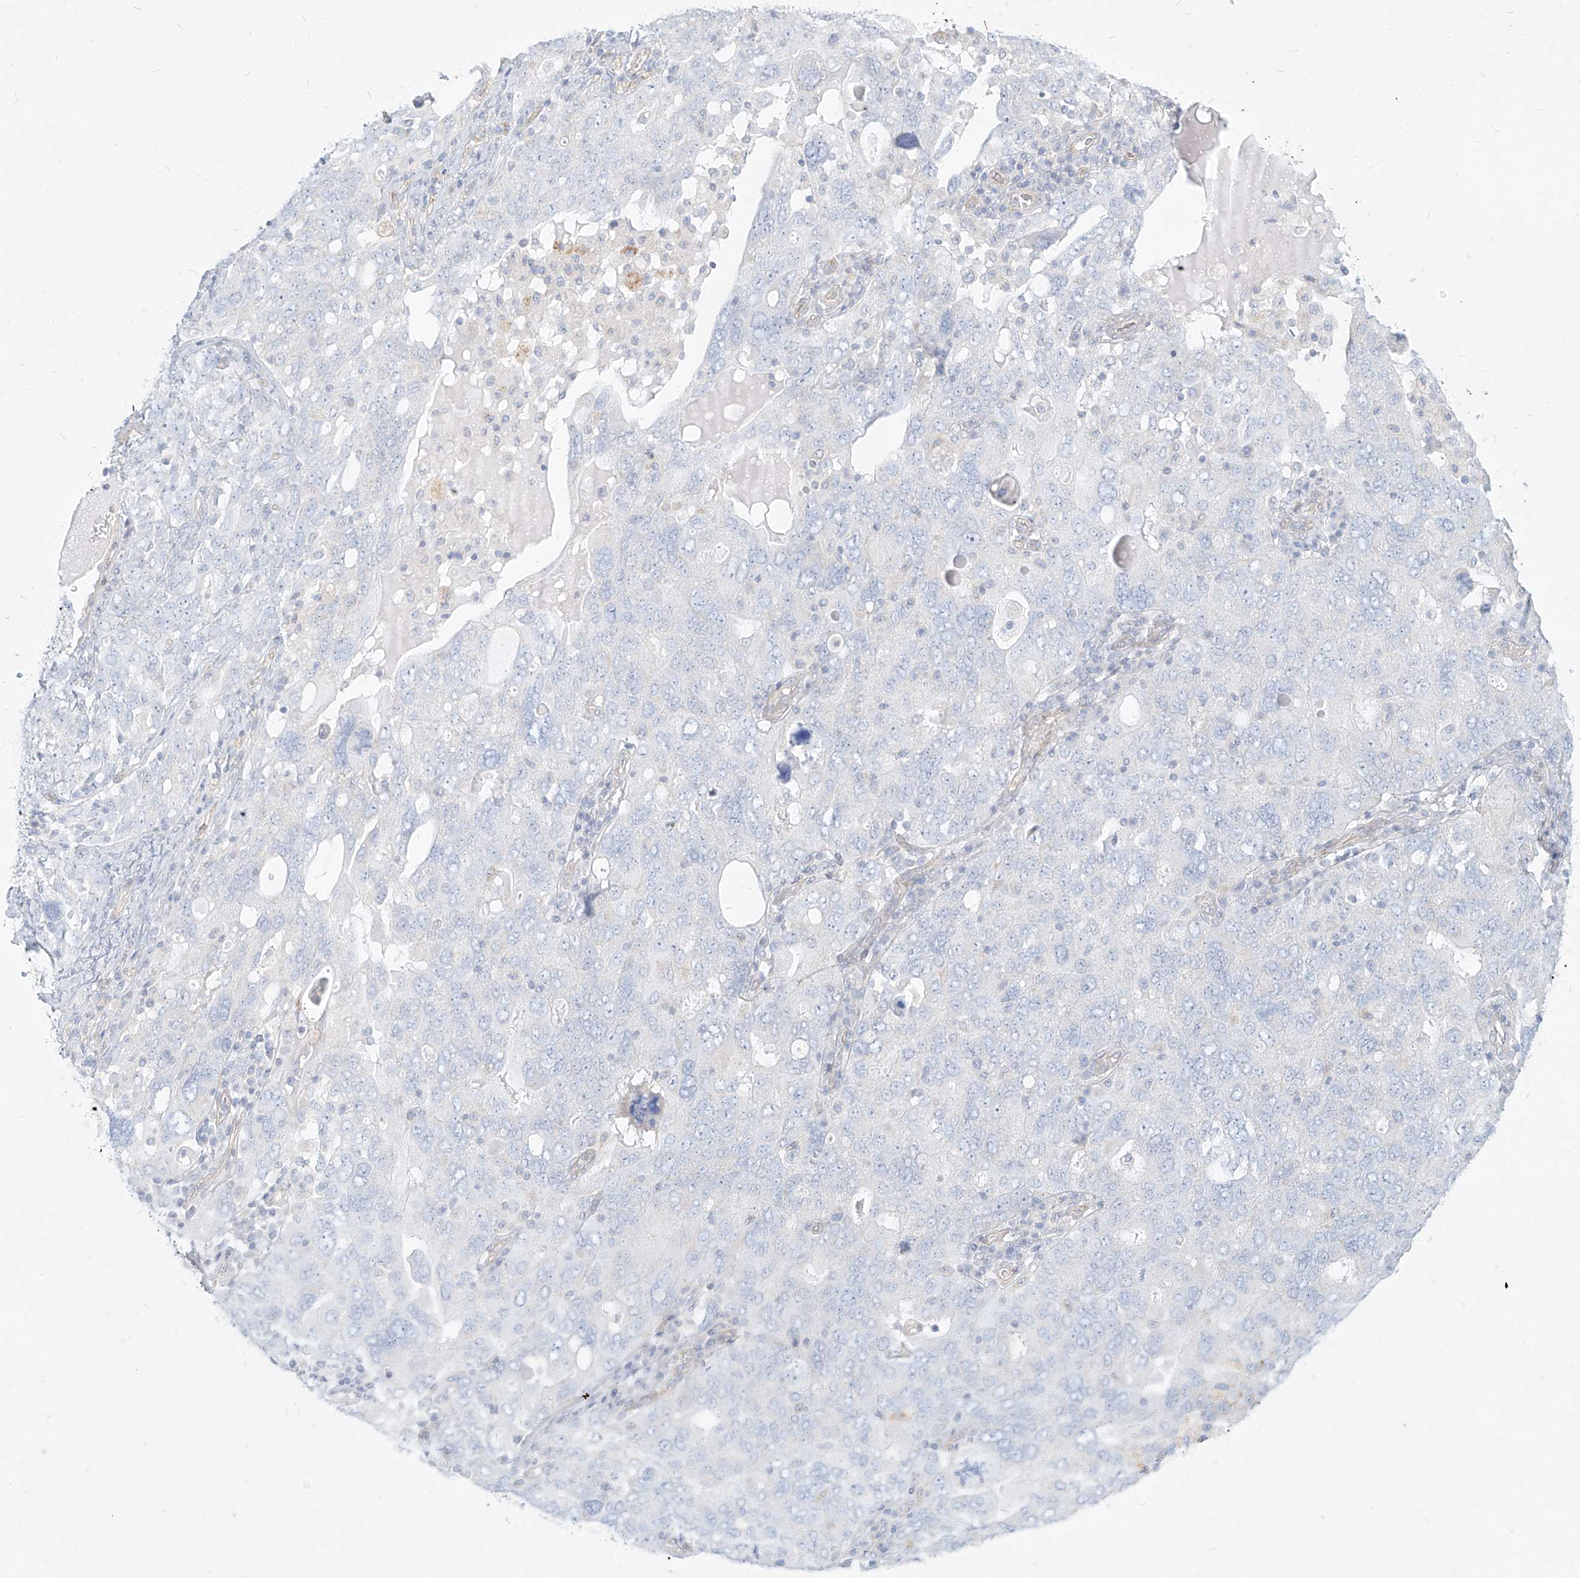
{"staining": {"intensity": "negative", "quantity": "none", "location": "none"}, "tissue": "ovarian cancer", "cell_type": "Tumor cells", "image_type": "cancer", "snomed": [{"axis": "morphology", "description": "Carcinoma, endometroid"}, {"axis": "topography", "description": "Ovary"}], "caption": "Tumor cells are negative for brown protein staining in ovarian cancer (endometroid carcinoma).", "gene": "ITPKB", "patient": {"sex": "female", "age": 62}}